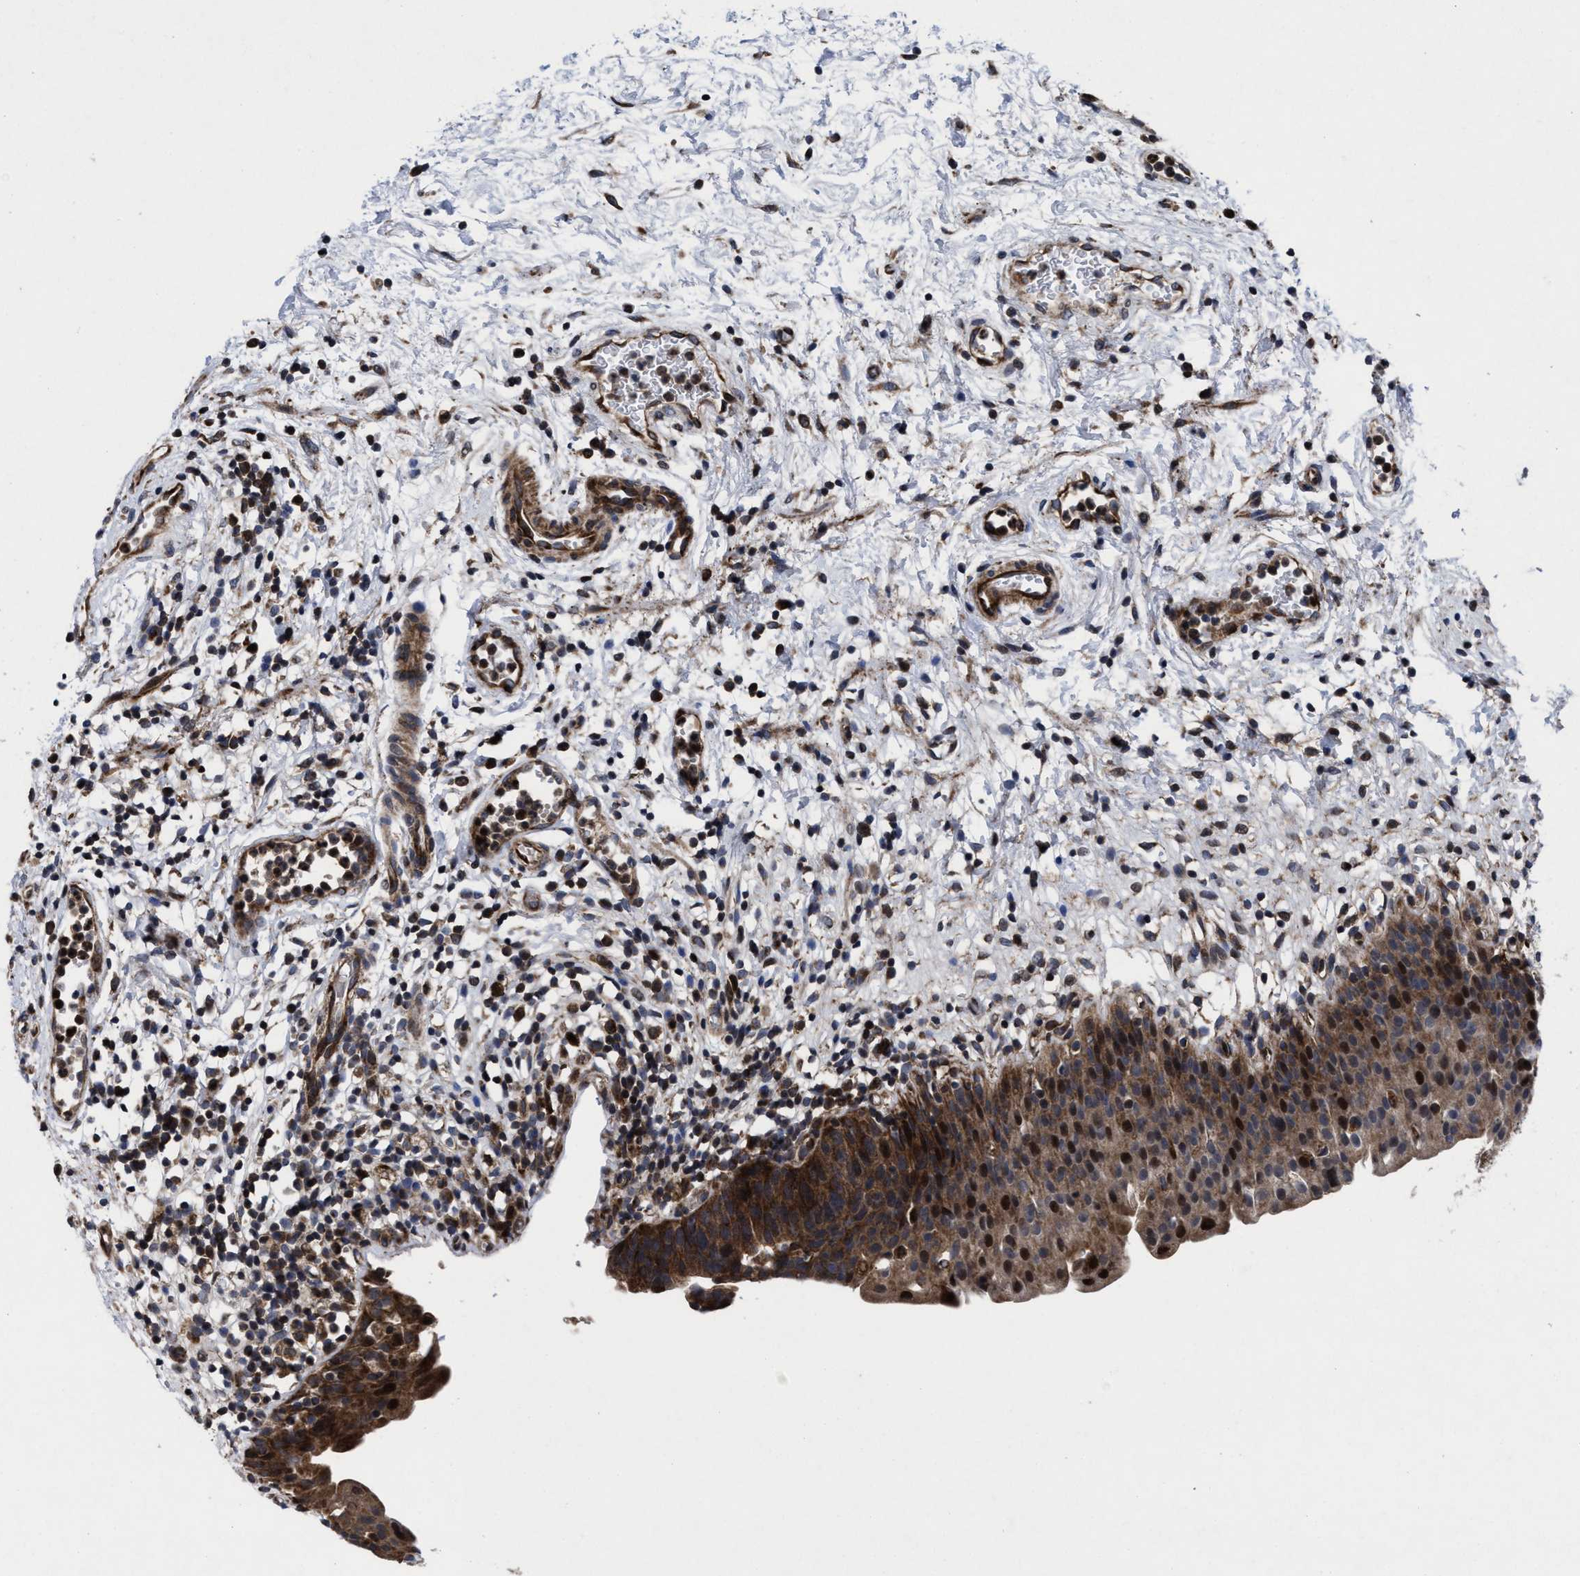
{"staining": {"intensity": "strong", "quantity": ">75%", "location": "cytoplasmic/membranous,nuclear"}, "tissue": "urinary bladder", "cell_type": "Urothelial cells", "image_type": "normal", "snomed": [{"axis": "morphology", "description": "Normal tissue, NOS"}, {"axis": "topography", "description": "Urinary bladder"}], "caption": "An immunohistochemistry (IHC) image of benign tissue is shown. Protein staining in brown labels strong cytoplasmic/membranous,nuclear positivity in urinary bladder within urothelial cells.", "gene": "MRPL50", "patient": {"sex": "male", "age": 37}}